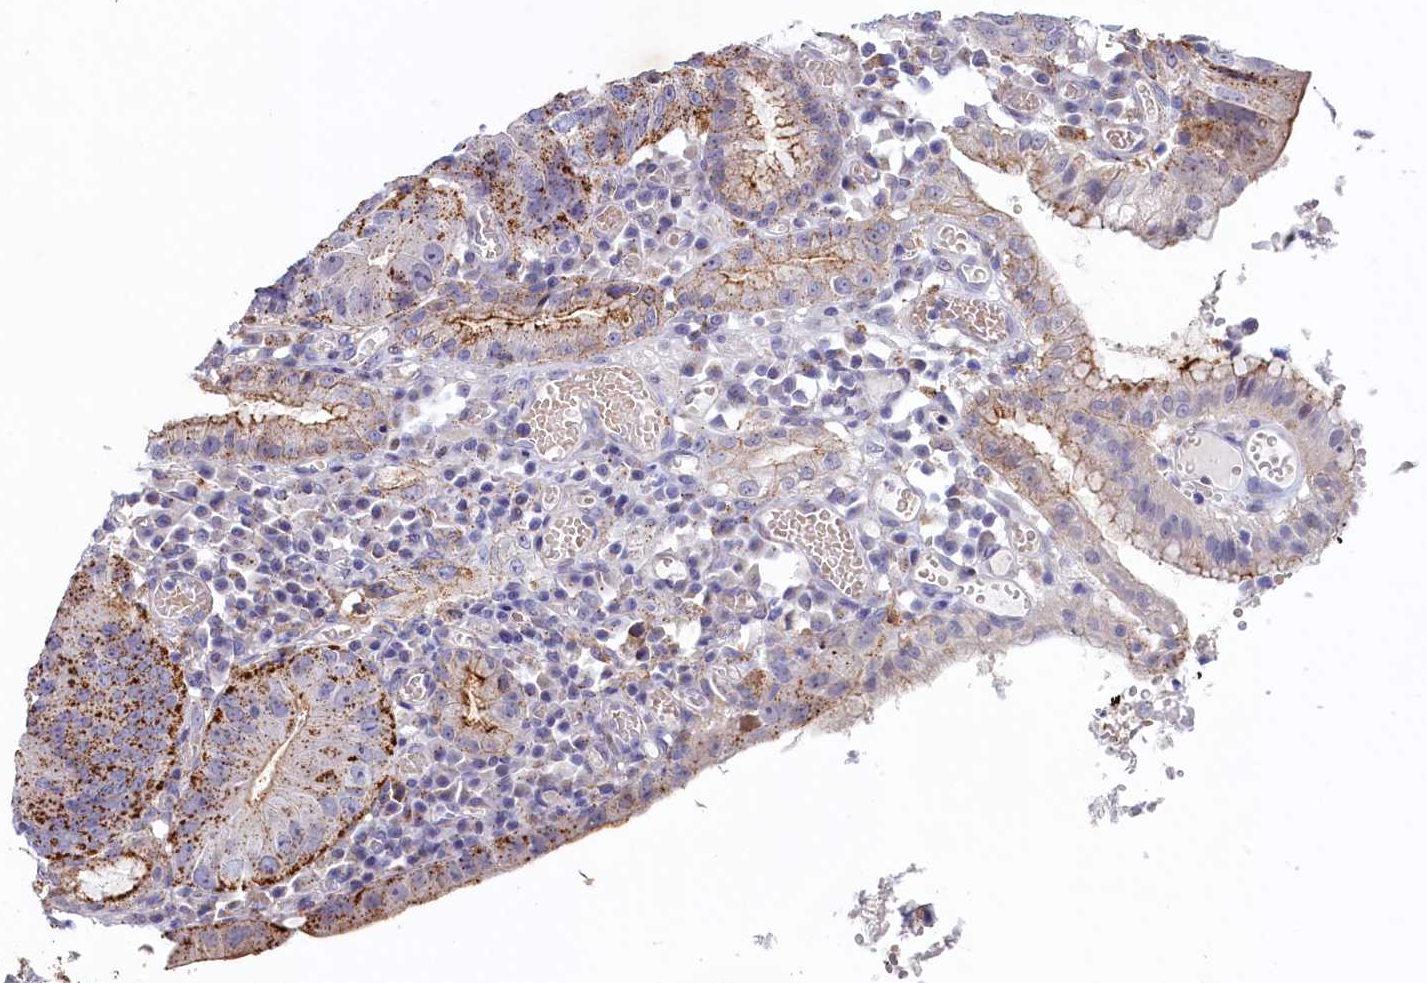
{"staining": {"intensity": "strong", "quantity": "25%-75%", "location": "cytoplasmic/membranous"}, "tissue": "stomach cancer", "cell_type": "Tumor cells", "image_type": "cancer", "snomed": [{"axis": "morphology", "description": "Adenocarcinoma, NOS"}, {"axis": "topography", "description": "Stomach"}], "caption": "A brown stain labels strong cytoplasmic/membranous positivity of a protein in human stomach cancer (adenocarcinoma) tumor cells.", "gene": "HYKK", "patient": {"sex": "male", "age": 59}}